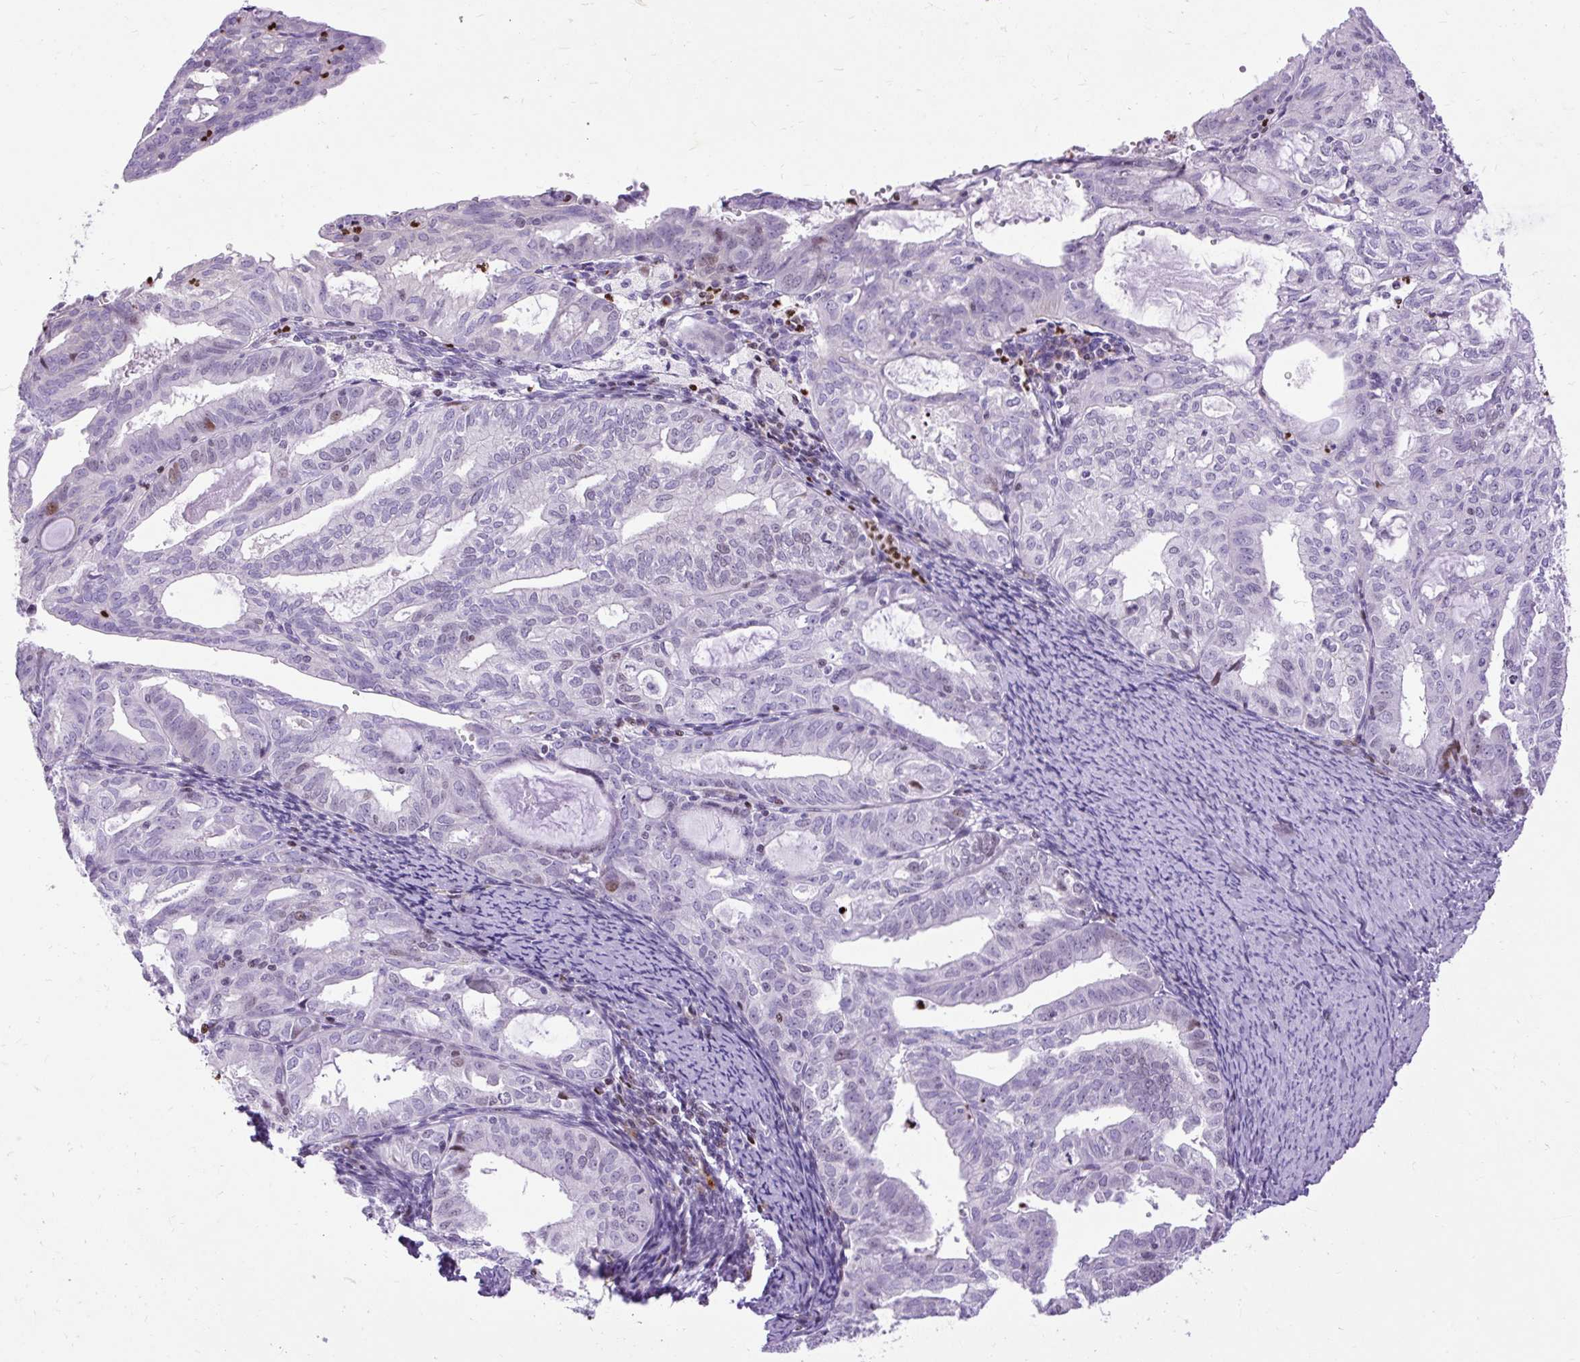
{"staining": {"intensity": "negative", "quantity": "none", "location": "none"}, "tissue": "endometrial cancer", "cell_type": "Tumor cells", "image_type": "cancer", "snomed": [{"axis": "morphology", "description": "Adenocarcinoma, NOS"}, {"axis": "topography", "description": "Endometrium"}], "caption": "DAB immunohistochemical staining of endometrial cancer (adenocarcinoma) reveals no significant expression in tumor cells.", "gene": "SPC24", "patient": {"sex": "female", "age": 70}}